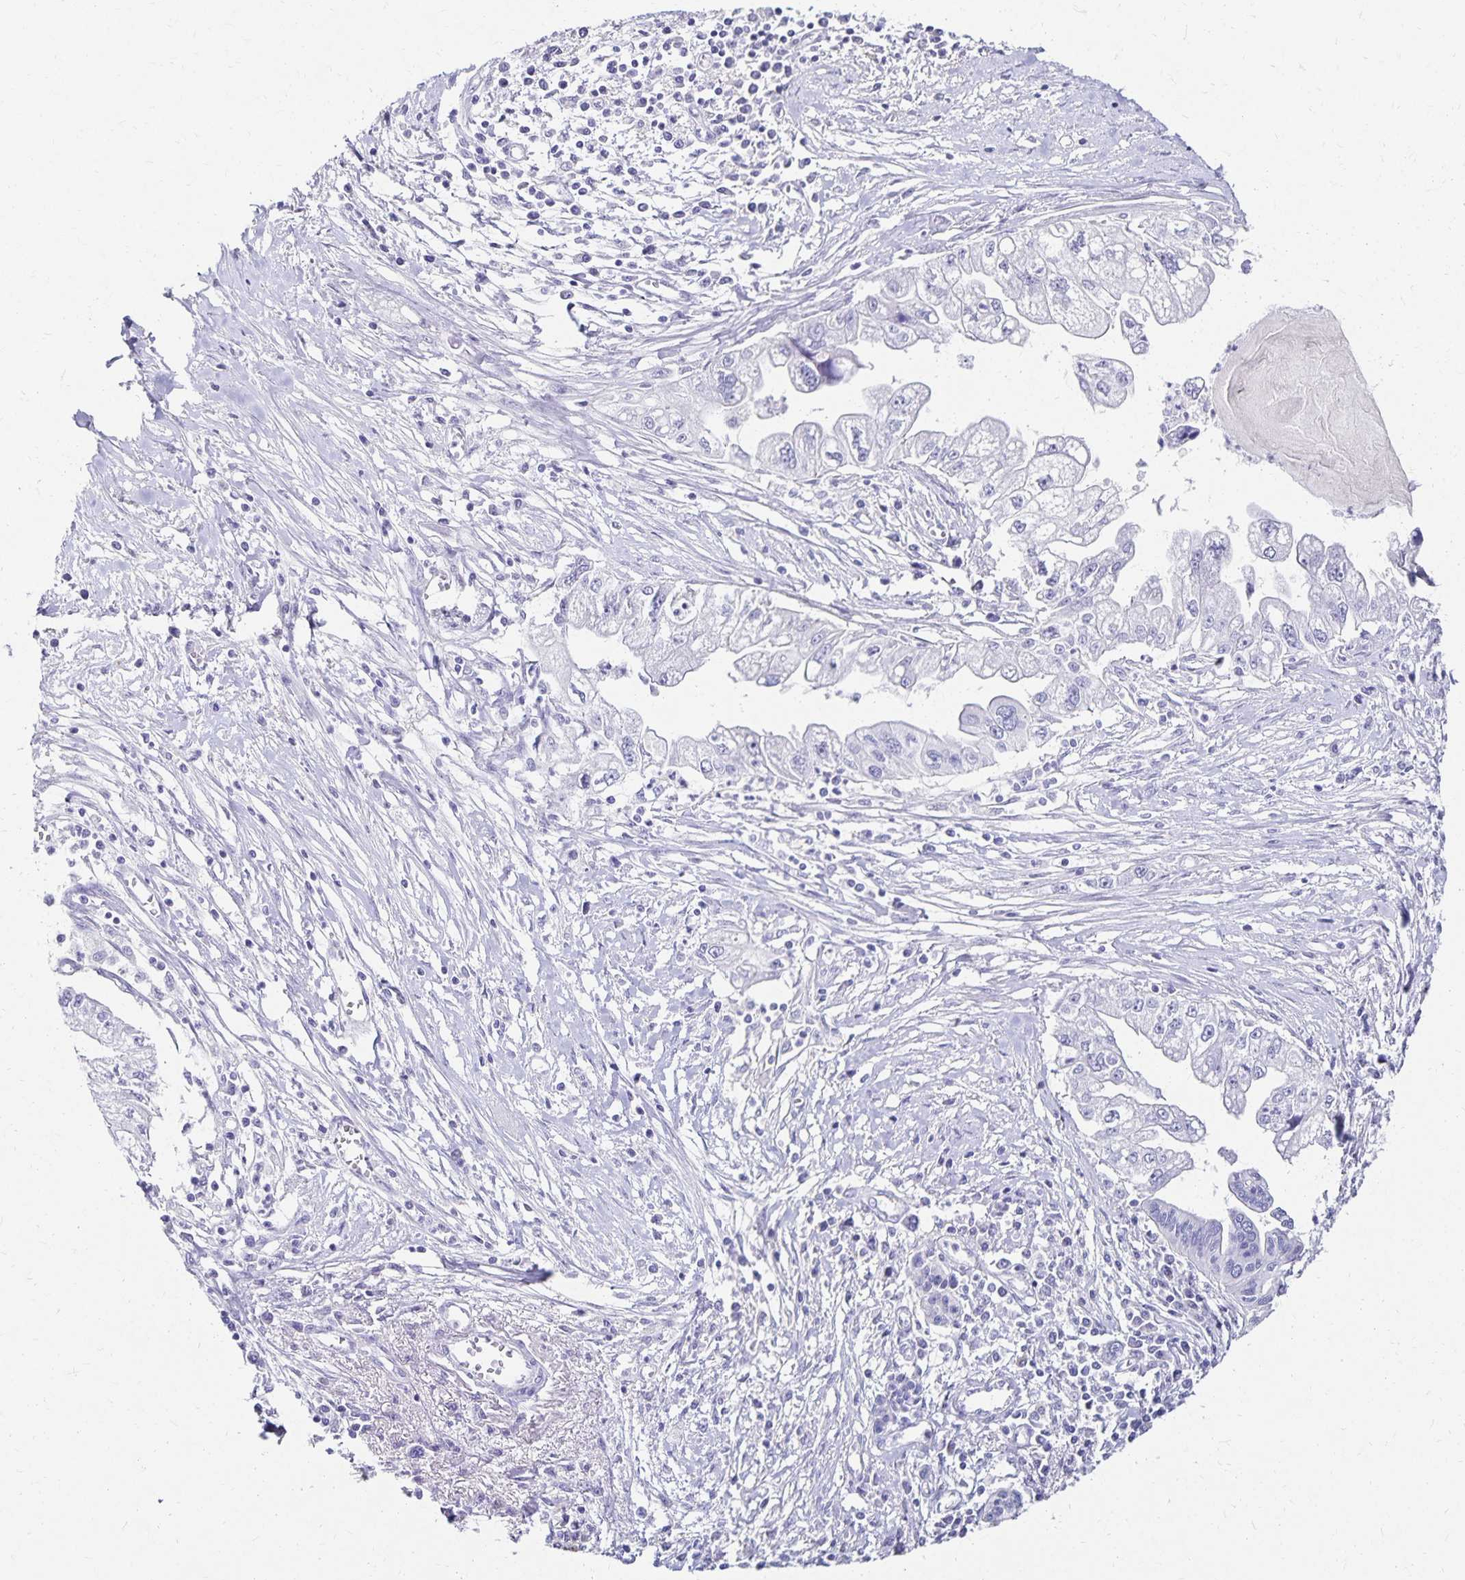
{"staining": {"intensity": "negative", "quantity": "none", "location": "none"}, "tissue": "pancreatic cancer", "cell_type": "Tumor cells", "image_type": "cancer", "snomed": [{"axis": "morphology", "description": "Adenocarcinoma, NOS"}, {"axis": "topography", "description": "Pancreas"}], "caption": "High magnification brightfield microscopy of pancreatic adenocarcinoma stained with DAB (3,3'-diaminobenzidine) (brown) and counterstained with hematoxylin (blue): tumor cells show no significant positivity.", "gene": "DYNLT4", "patient": {"sex": "male", "age": 70}}